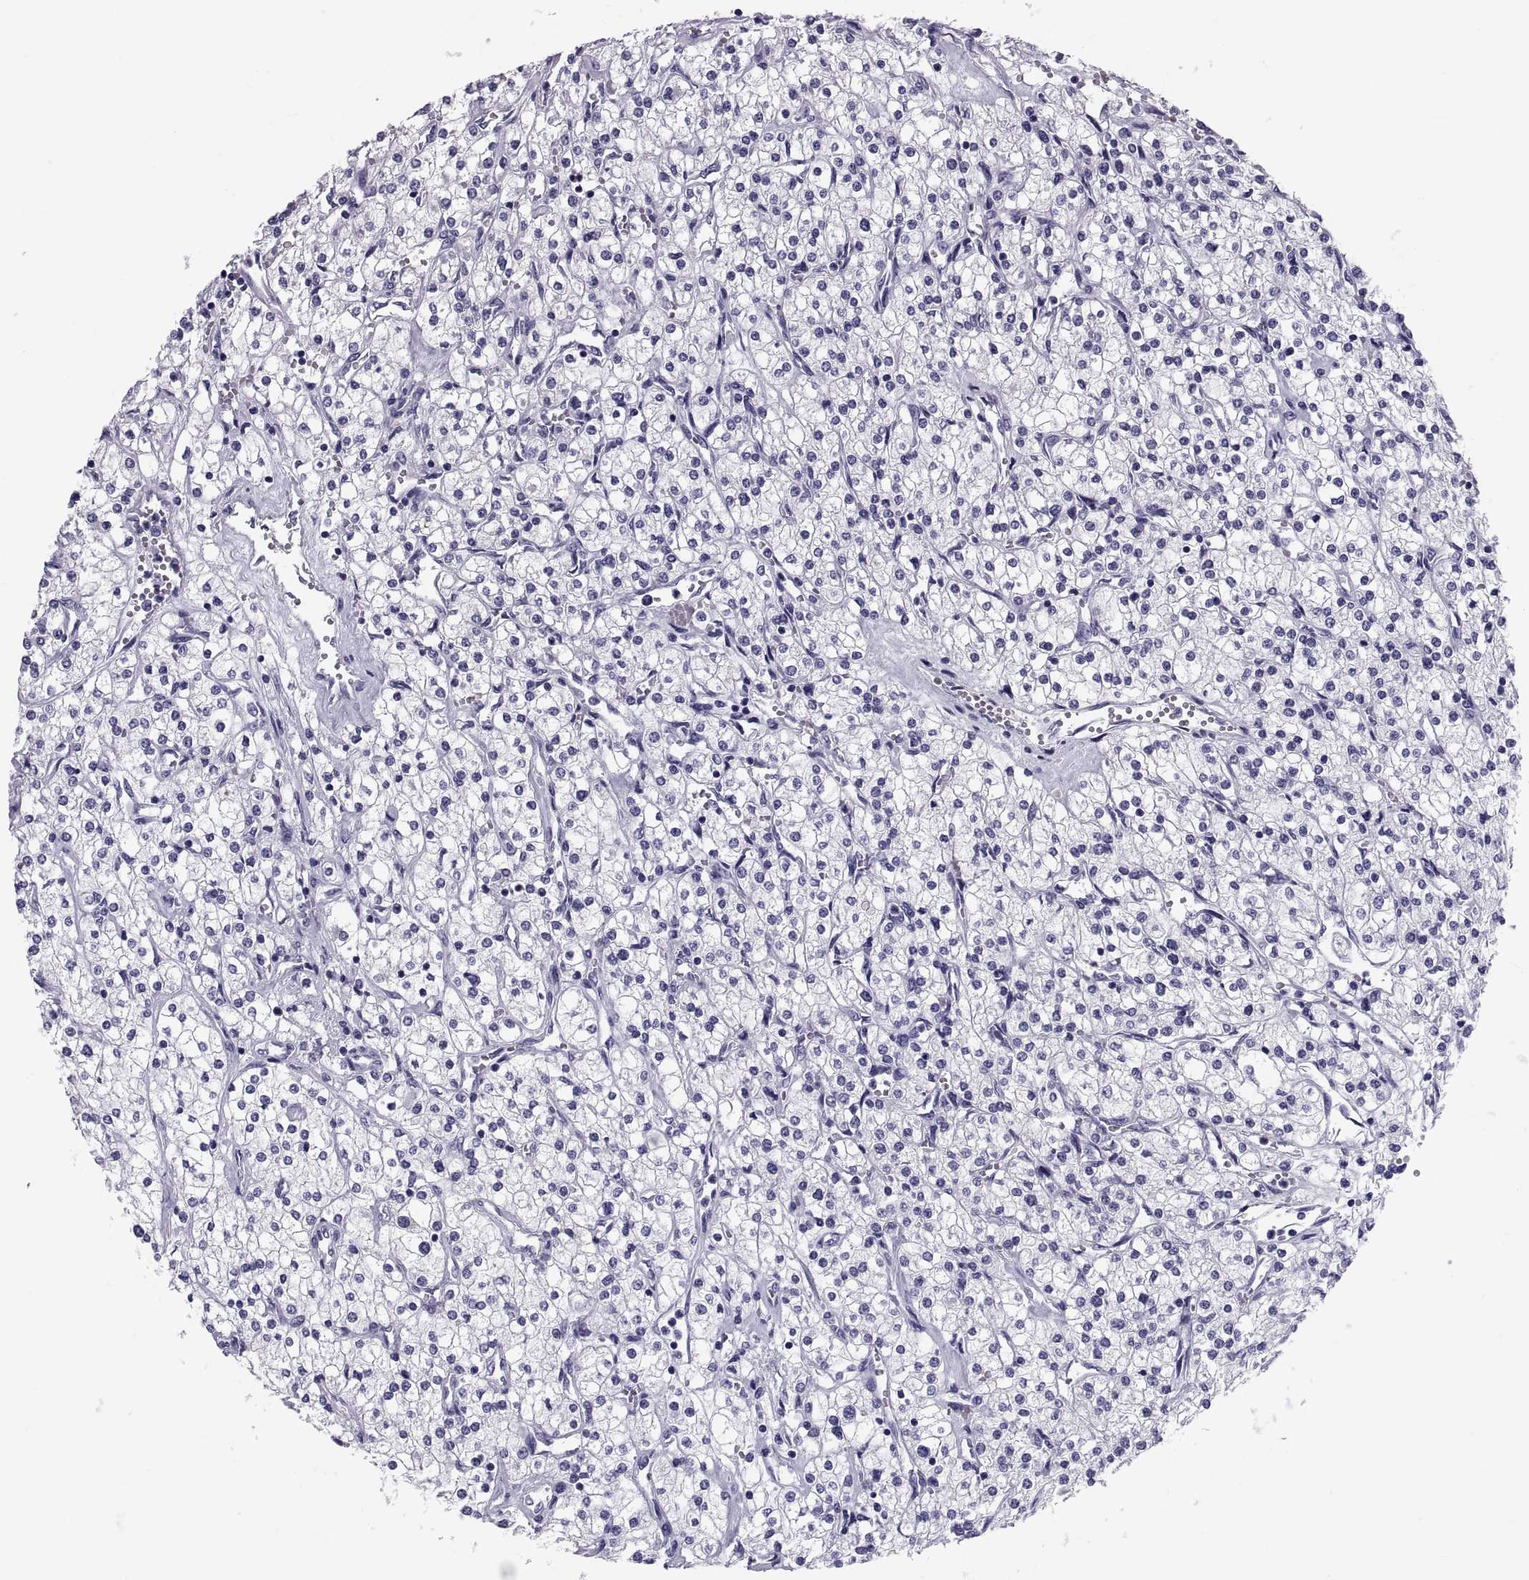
{"staining": {"intensity": "negative", "quantity": "none", "location": "none"}, "tissue": "renal cancer", "cell_type": "Tumor cells", "image_type": "cancer", "snomed": [{"axis": "morphology", "description": "Adenocarcinoma, NOS"}, {"axis": "topography", "description": "Kidney"}], "caption": "This is an immunohistochemistry (IHC) photomicrograph of adenocarcinoma (renal). There is no staining in tumor cells.", "gene": "DEFB129", "patient": {"sex": "male", "age": 80}}